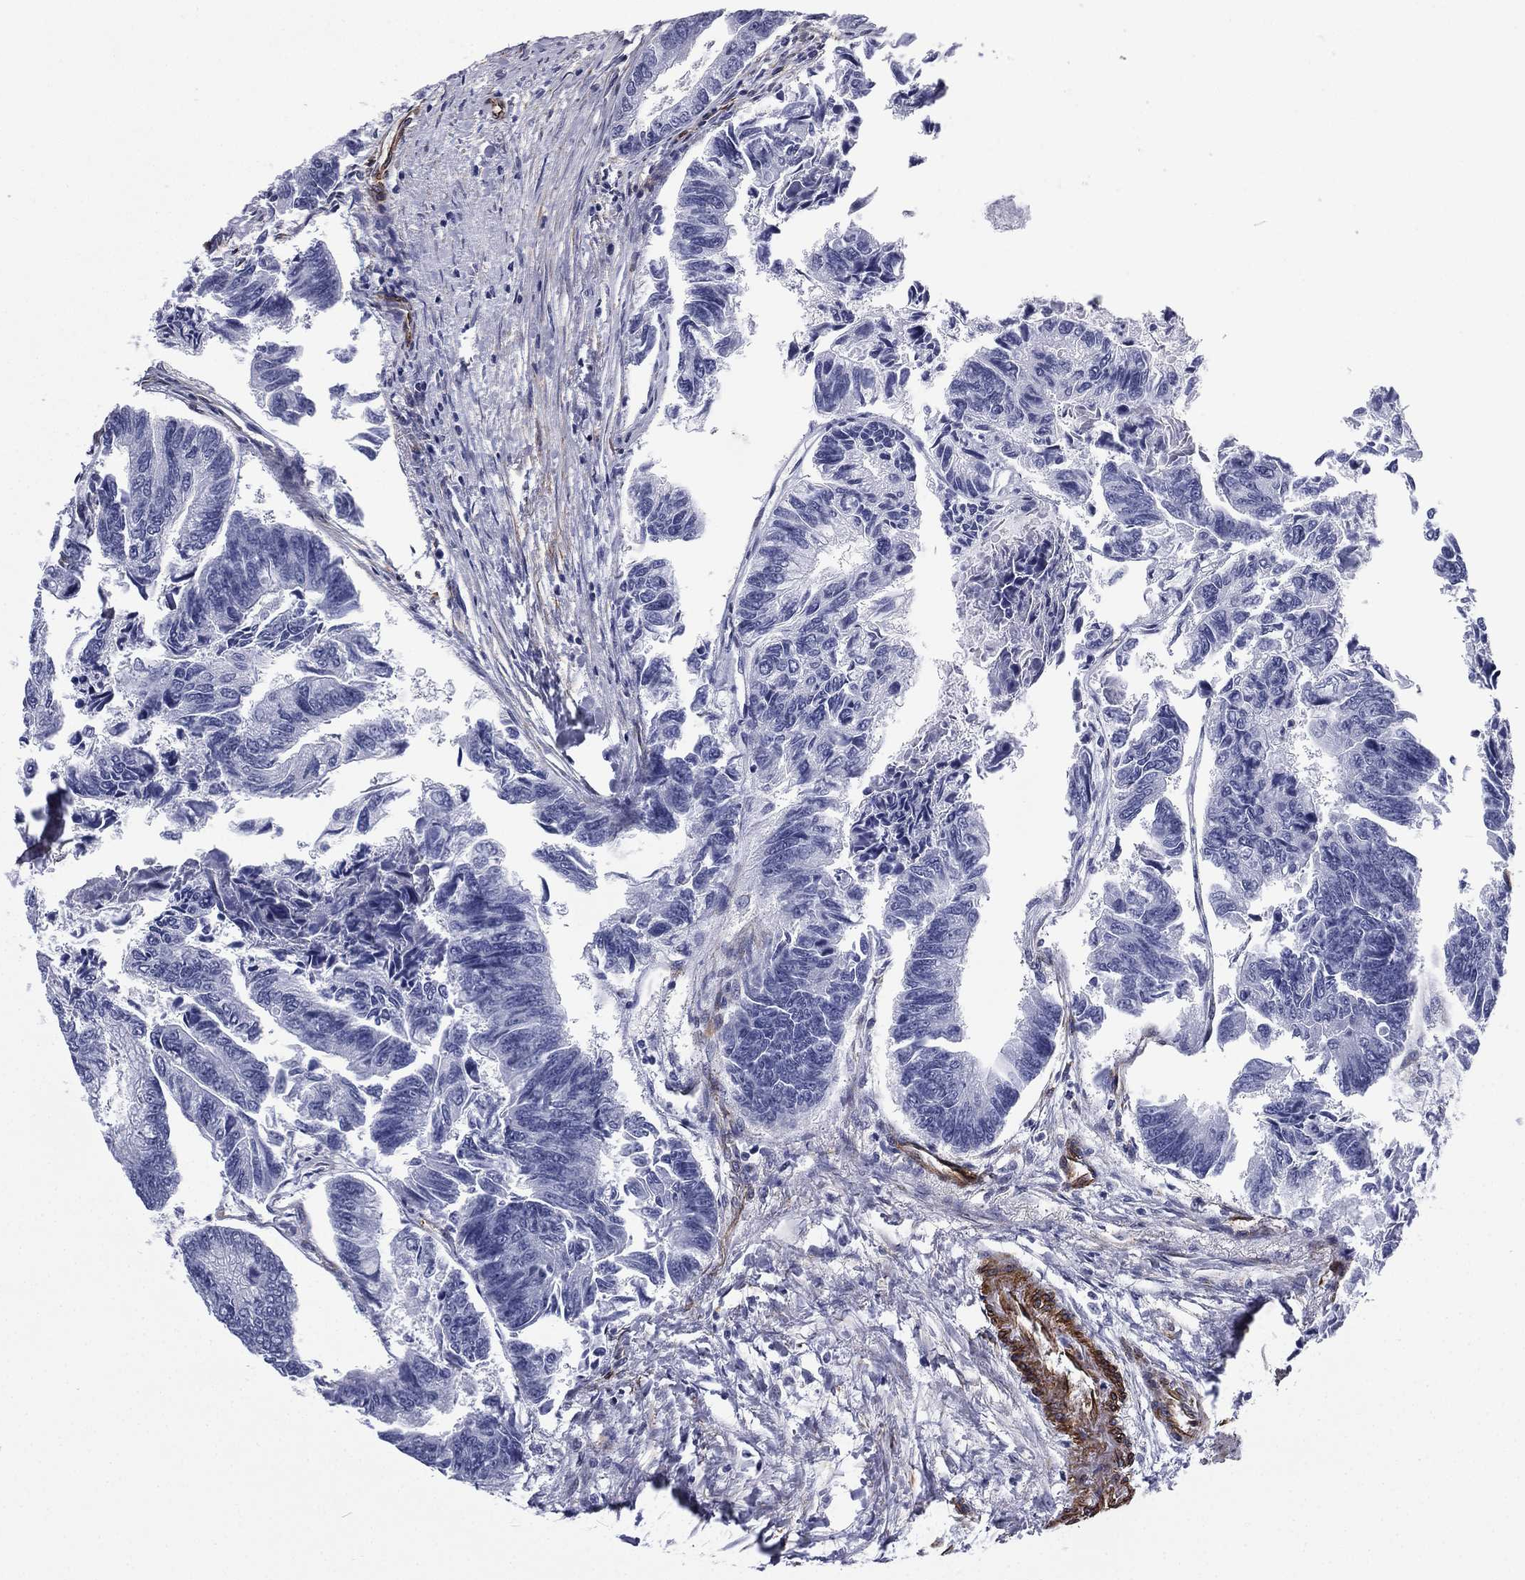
{"staining": {"intensity": "negative", "quantity": "none", "location": "none"}, "tissue": "colorectal cancer", "cell_type": "Tumor cells", "image_type": "cancer", "snomed": [{"axis": "morphology", "description": "Adenocarcinoma, NOS"}, {"axis": "topography", "description": "Colon"}], "caption": "This is a photomicrograph of immunohistochemistry staining of colorectal cancer (adenocarcinoma), which shows no staining in tumor cells.", "gene": "CAVIN3", "patient": {"sex": "female", "age": 65}}